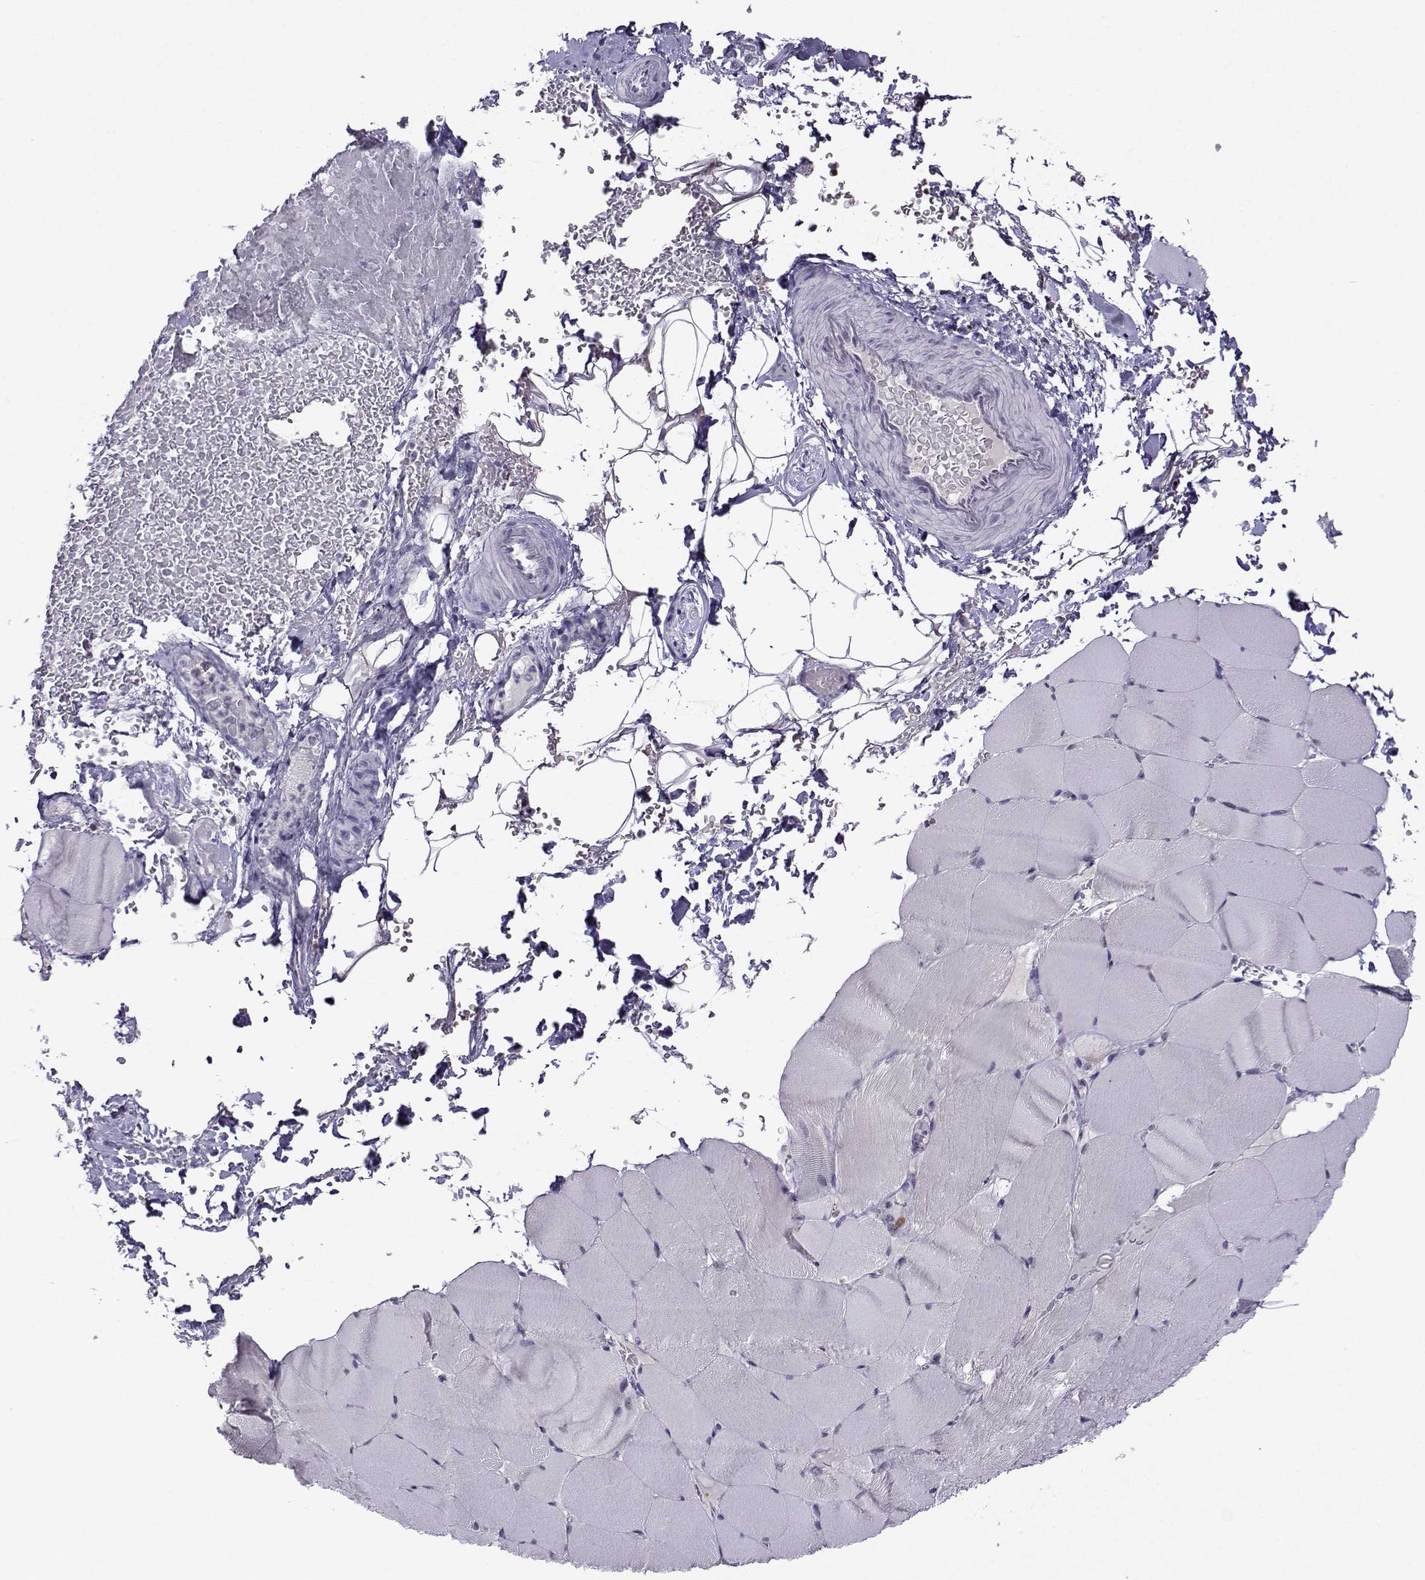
{"staining": {"intensity": "negative", "quantity": "none", "location": "none"}, "tissue": "skeletal muscle", "cell_type": "Myocytes", "image_type": "normal", "snomed": [{"axis": "morphology", "description": "Normal tissue, NOS"}, {"axis": "topography", "description": "Skeletal muscle"}], "caption": "Immunohistochemistry (IHC) of normal skeletal muscle exhibits no positivity in myocytes.", "gene": "DDX20", "patient": {"sex": "female", "age": 37}}